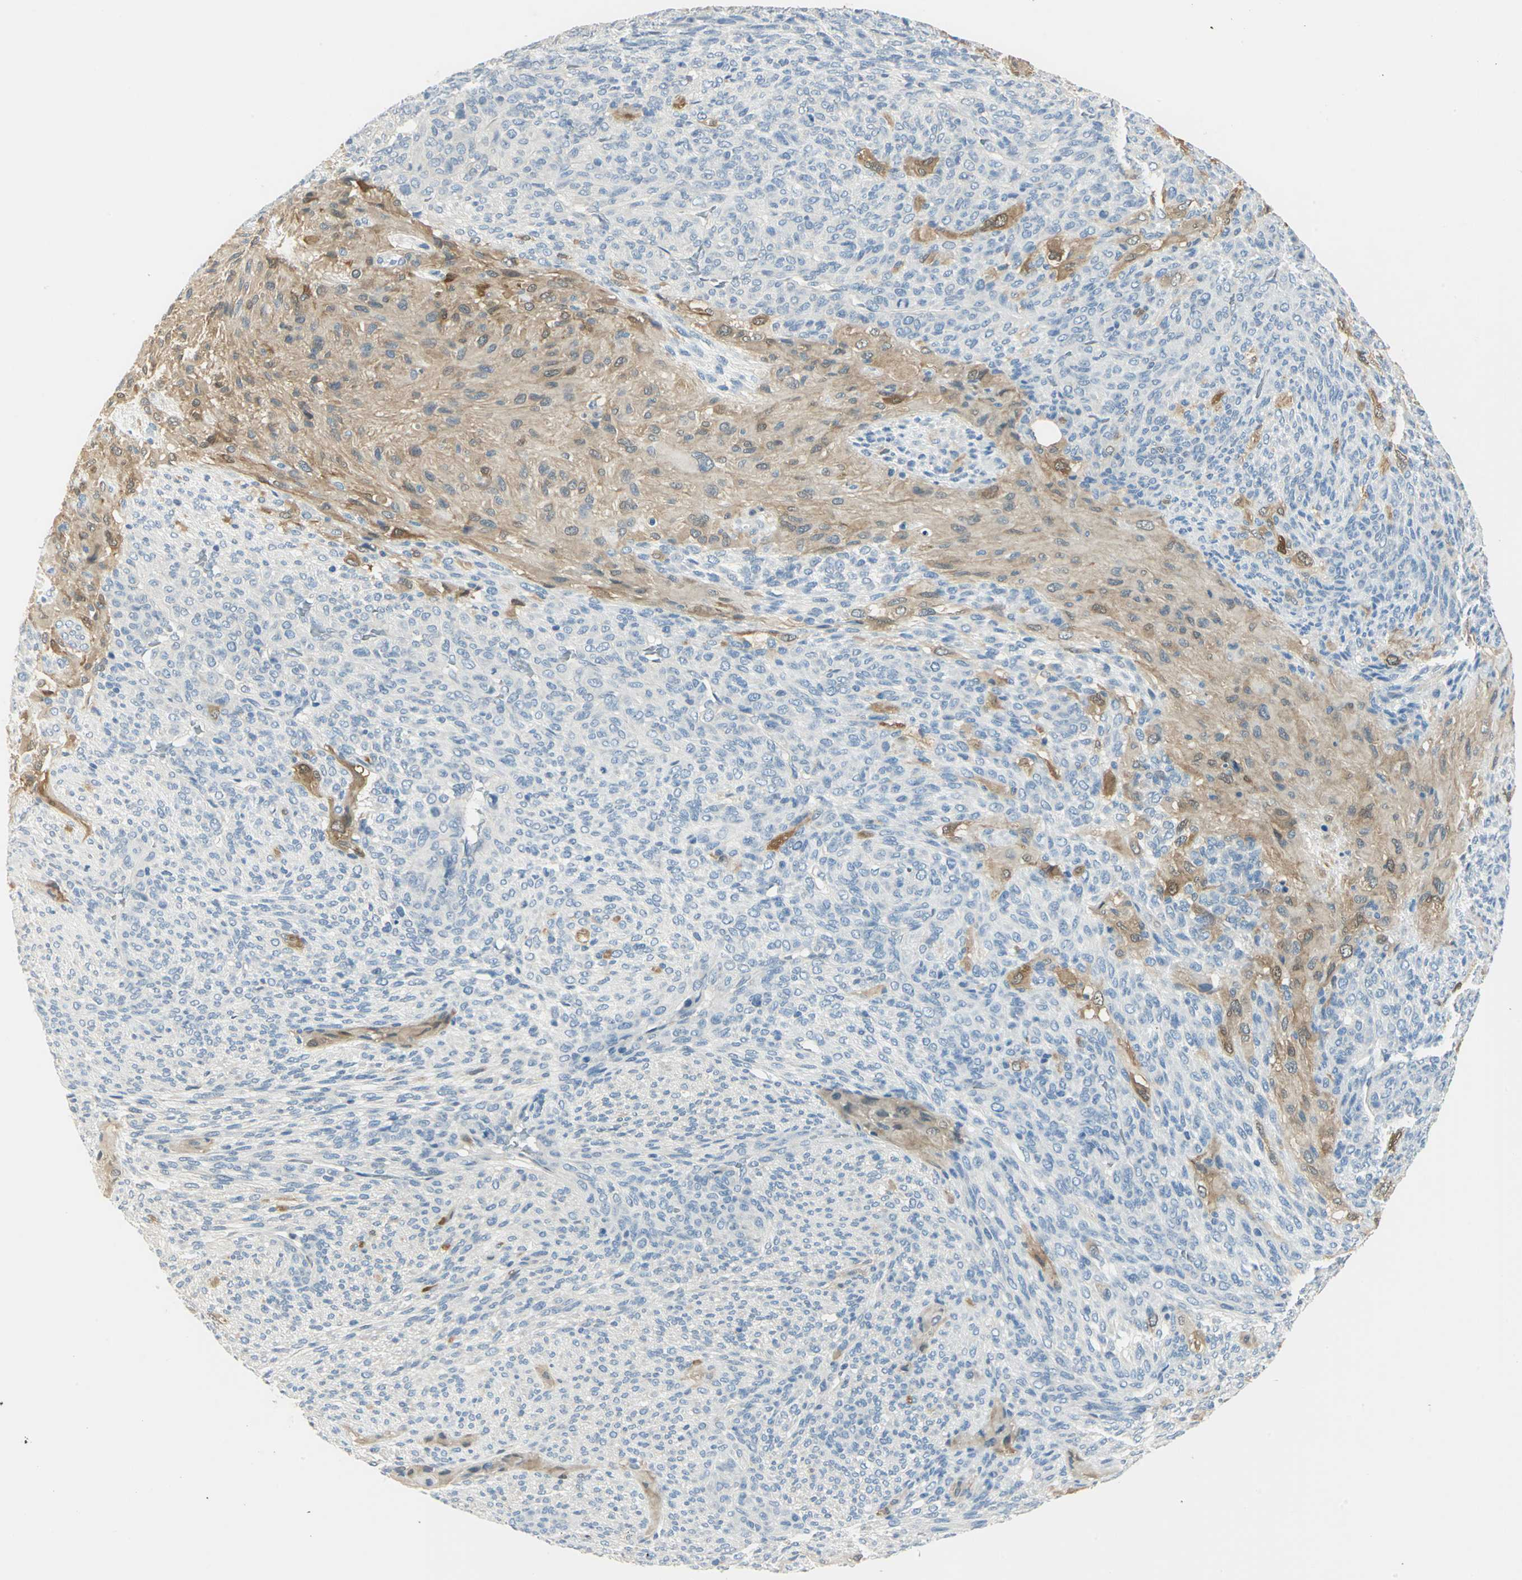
{"staining": {"intensity": "negative", "quantity": "none", "location": "none"}, "tissue": "glioma", "cell_type": "Tumor cells", "image_type": "cancer", "snomed": [{"axis": "morphology", "description": "Glioma, malignant, High grade"}, {"axis": "topography", "description": "Cerebral cortex"}], "caption": "Tumor cells show no significant protein expression in malignant glioma (high-grade).", "gene": "UCHL1", "patient": {"sex": "female", "age": 55}}